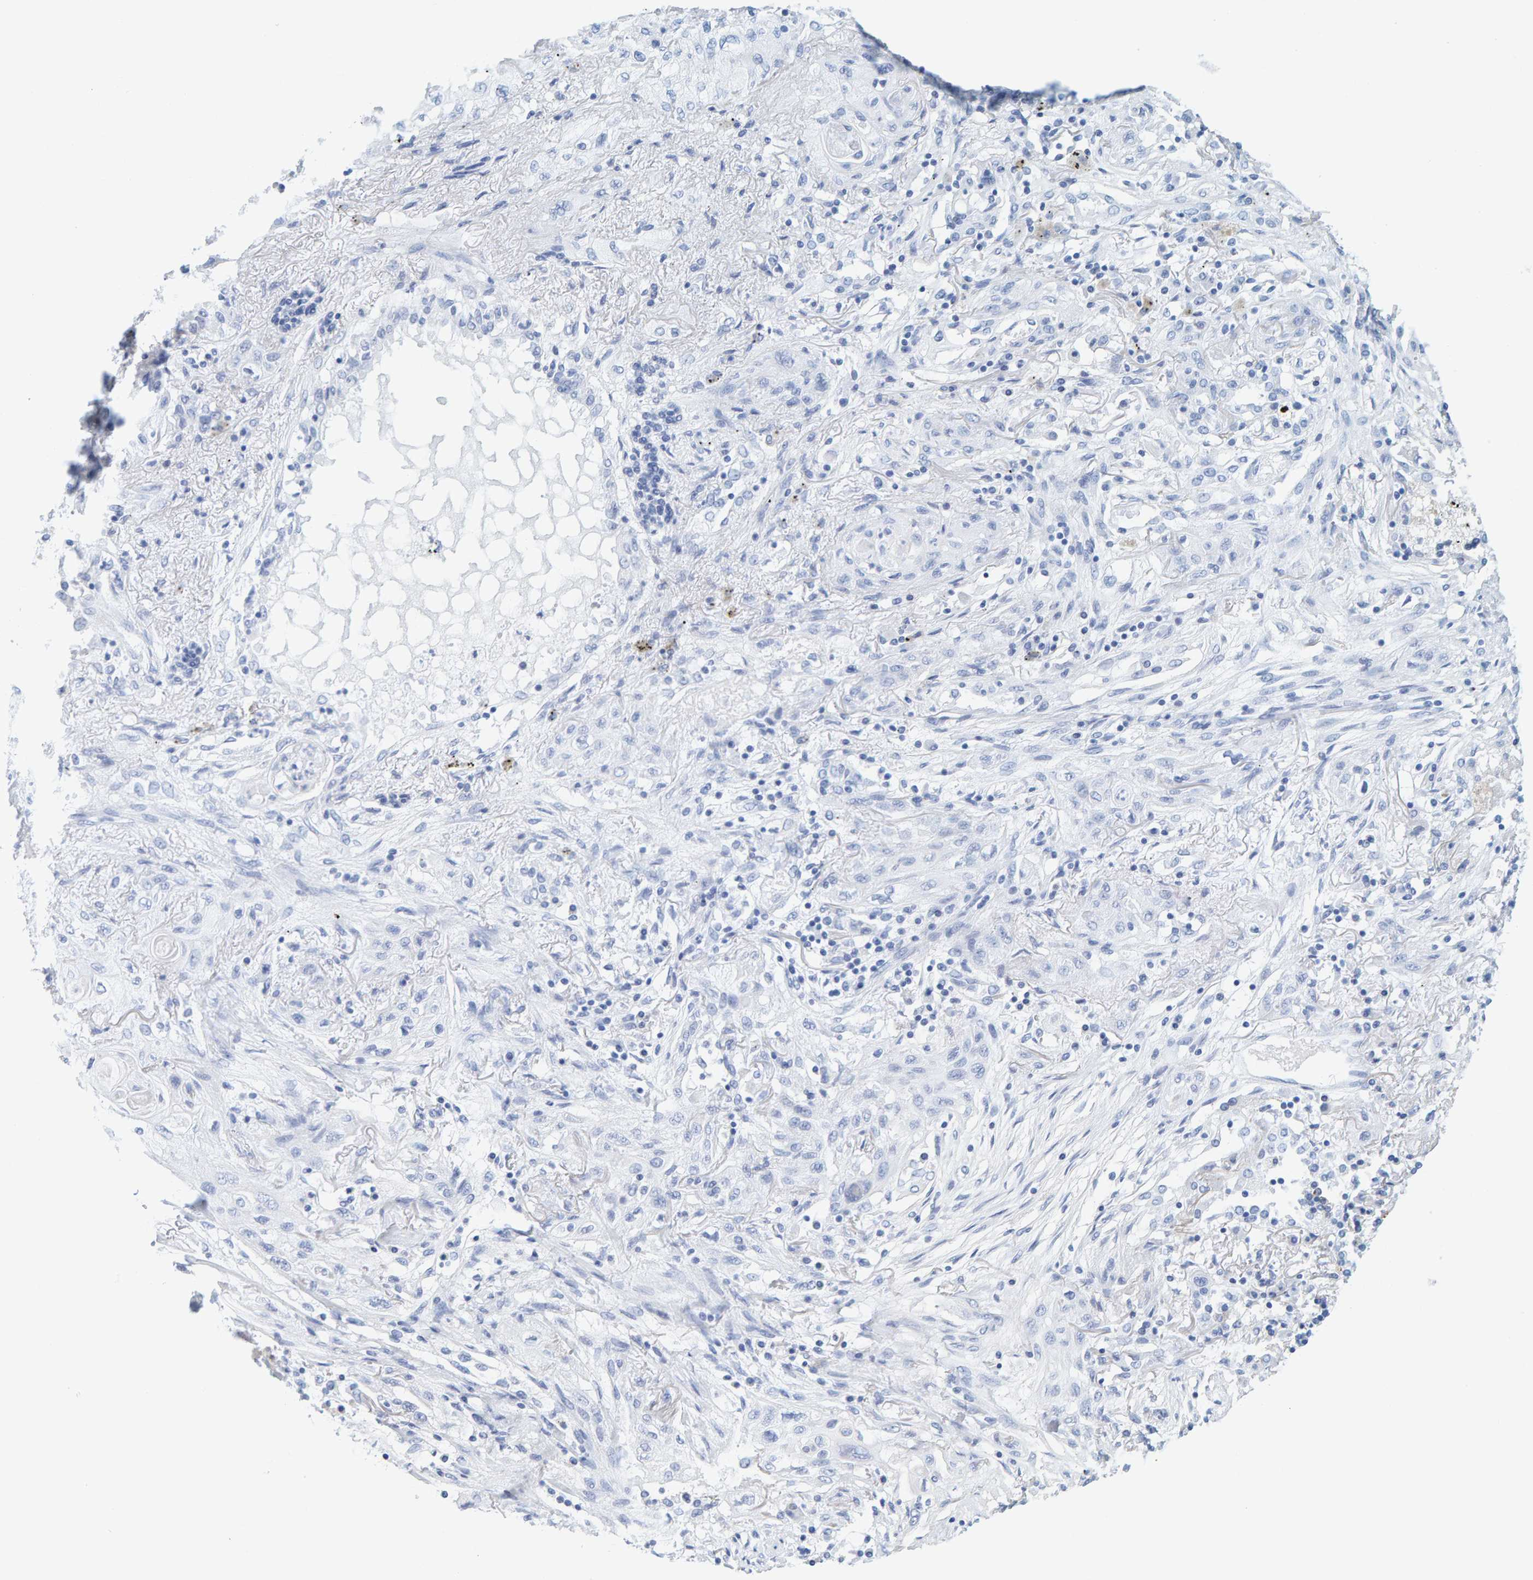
{"staining": {"intensity": "negative", "quantity": "none", "location": "none"}, "tissue": "lung cancer", "cell_type": "Tumor cells", "image_type": "cancer", "snomed": [{"axis": "morphology", "description": "Squamous cell carcinoma, NOS"}, {"axis": "topography", "description": "Lung"}], "caption": "High power microscopy image of an immunohistochemistry micrograph of lung squamous cell carcinoma, revealing no significant staining in tumor cells. (DAB immunohistochemistry (IHC) with hematoxylin counter stain).", "gene": "SFTPC", "patient": {"sex": "female", "age": 47}}